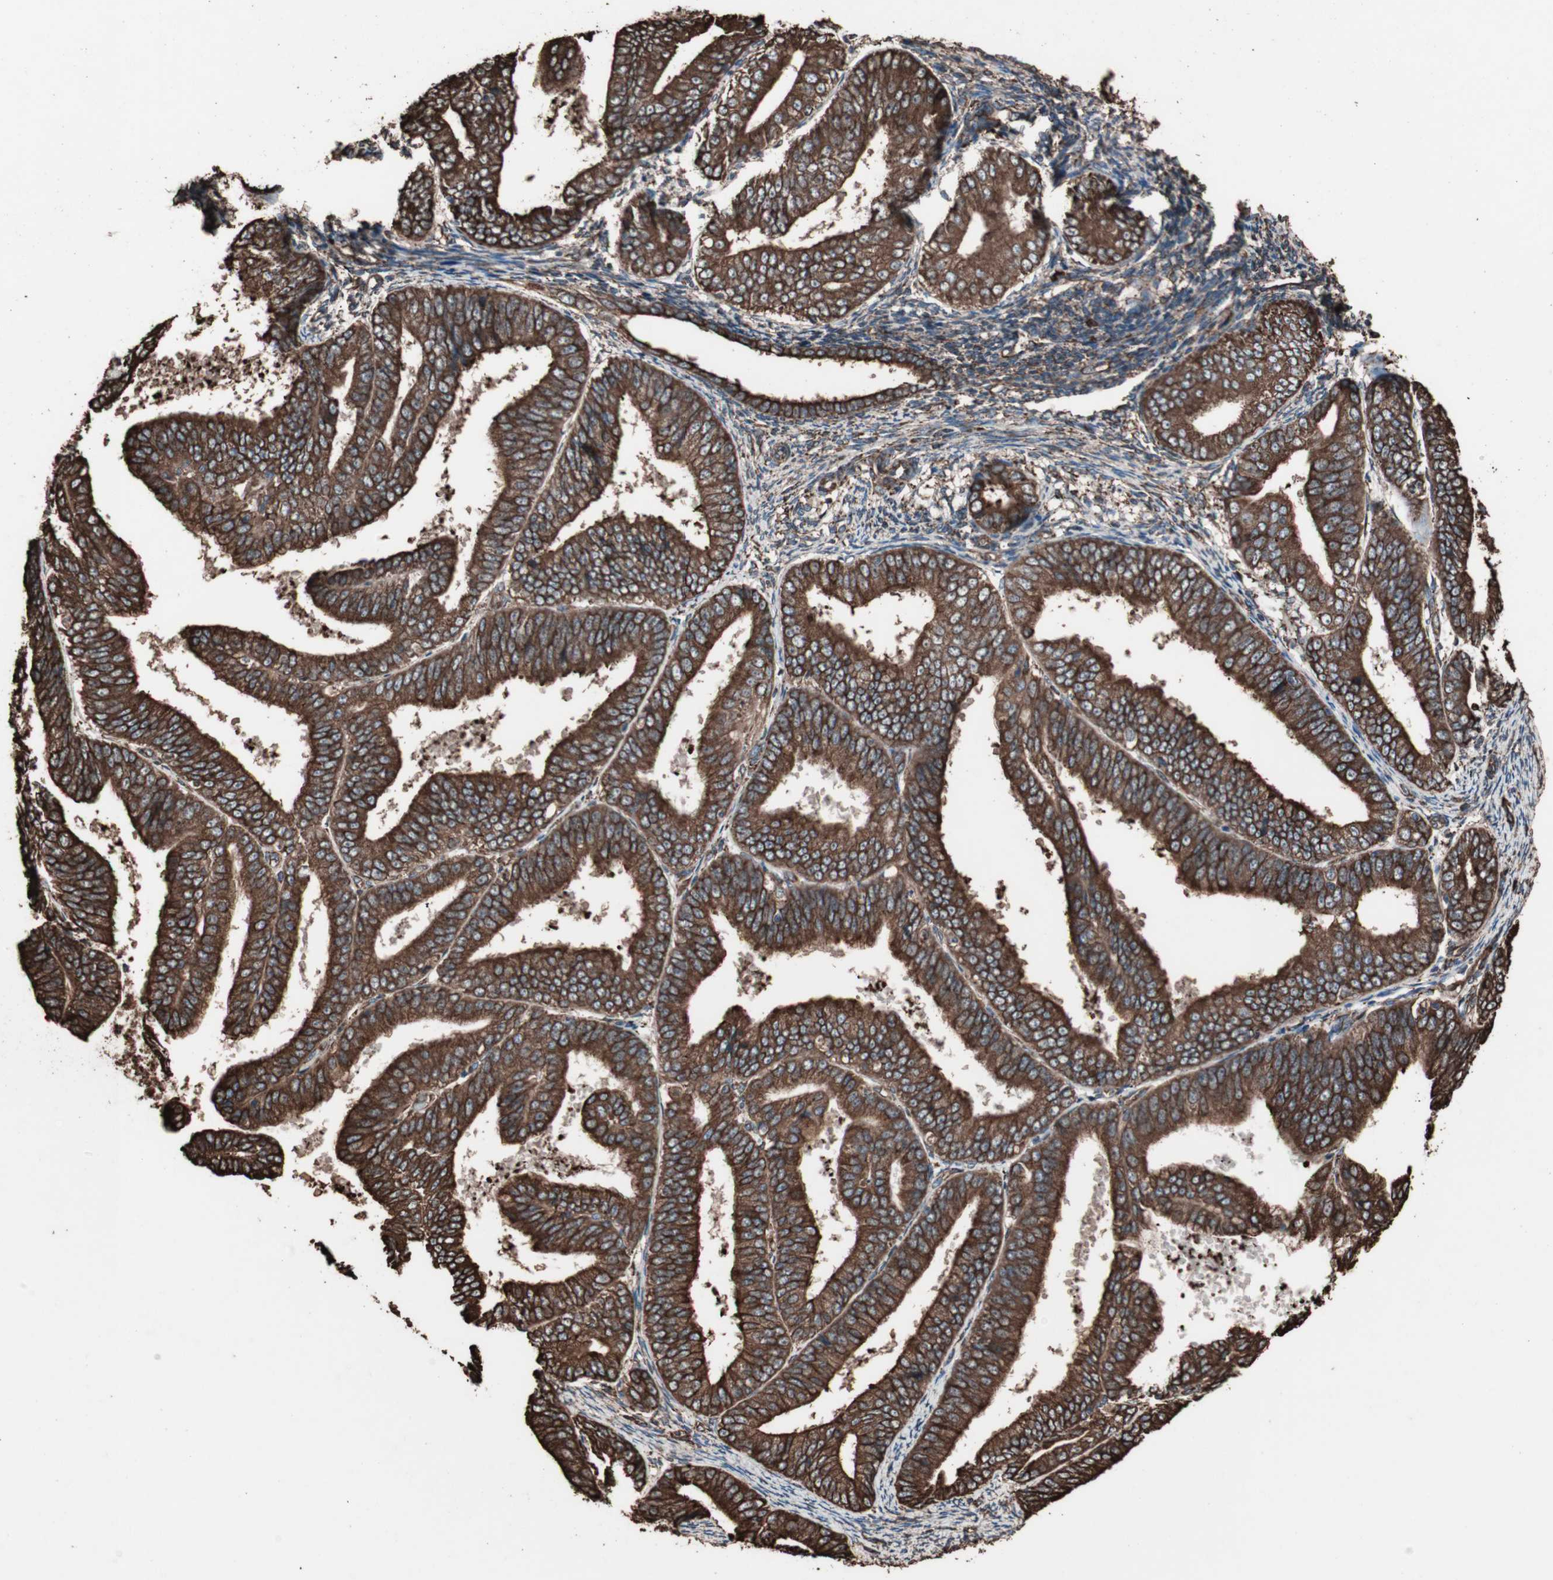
{"staining": {"intensity": "strong", "quantity": ">75%", "location": "cytoplasmic/membranous"}, "tissue": "endometrial cancer", "cell_type": "Tumor cells", "image_type": "cancer", "snomed": [{"axis": "morphology", "description": "Adenocarcinoma, NOS"}, {"axis": "topography", "description": "Endometrium"}], "caption": "Immunohistochemistry image of endometrial adenocarcinoma stained for a protein (brown), which reveals high levels of strong cytoplasmic/membranous expression in approximately >75% of tumor cells.", "gene": "HSP90B1", "patient": {"sex": "female", "age": 63}}